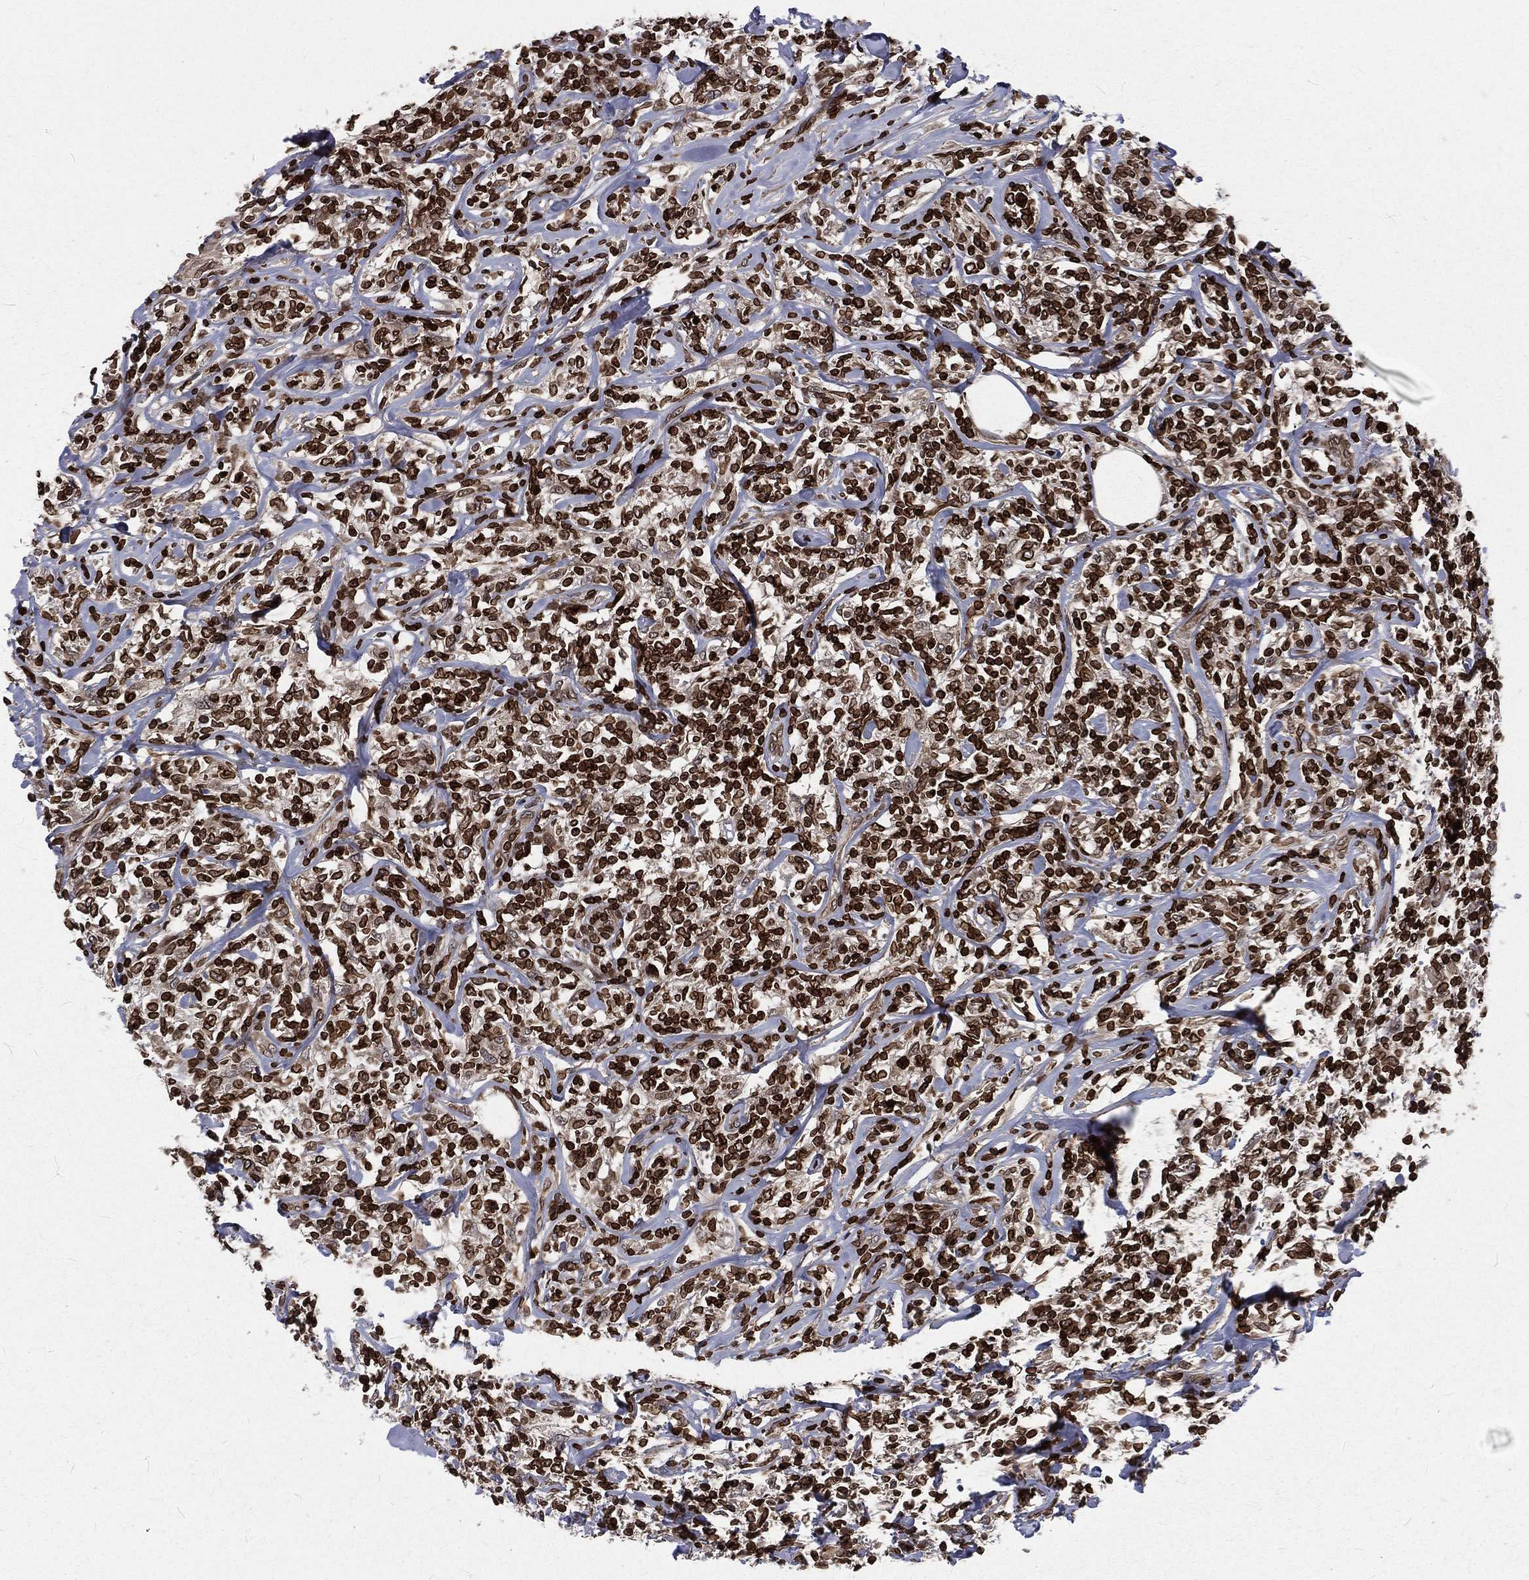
{"staining": {"intensity": "strong", "quantity": ">75%", "location": "cytoplasmic/membranous,nuclear"}, "tissue": "lymphoma", "cell_type": "Tumor cells", "image_type": "cancer", "snomed": [{"axis": "morphology", "description": "Malignant lymphoma, non-Hodgkin's type, High grade"}, {"axis": "topography", "description": "Lymph node"}], "caption": "Strong cytoplasmic/membranous and nuclear protein positivity is seen in approximately >75% of tumor cells in malignant lymphoma, non-Hodgkin's type (high-grade). (IHC, brightfield microscopy, high magnification).", "gene": "LBR", "patient": {"sex": "female", "age": 84}}